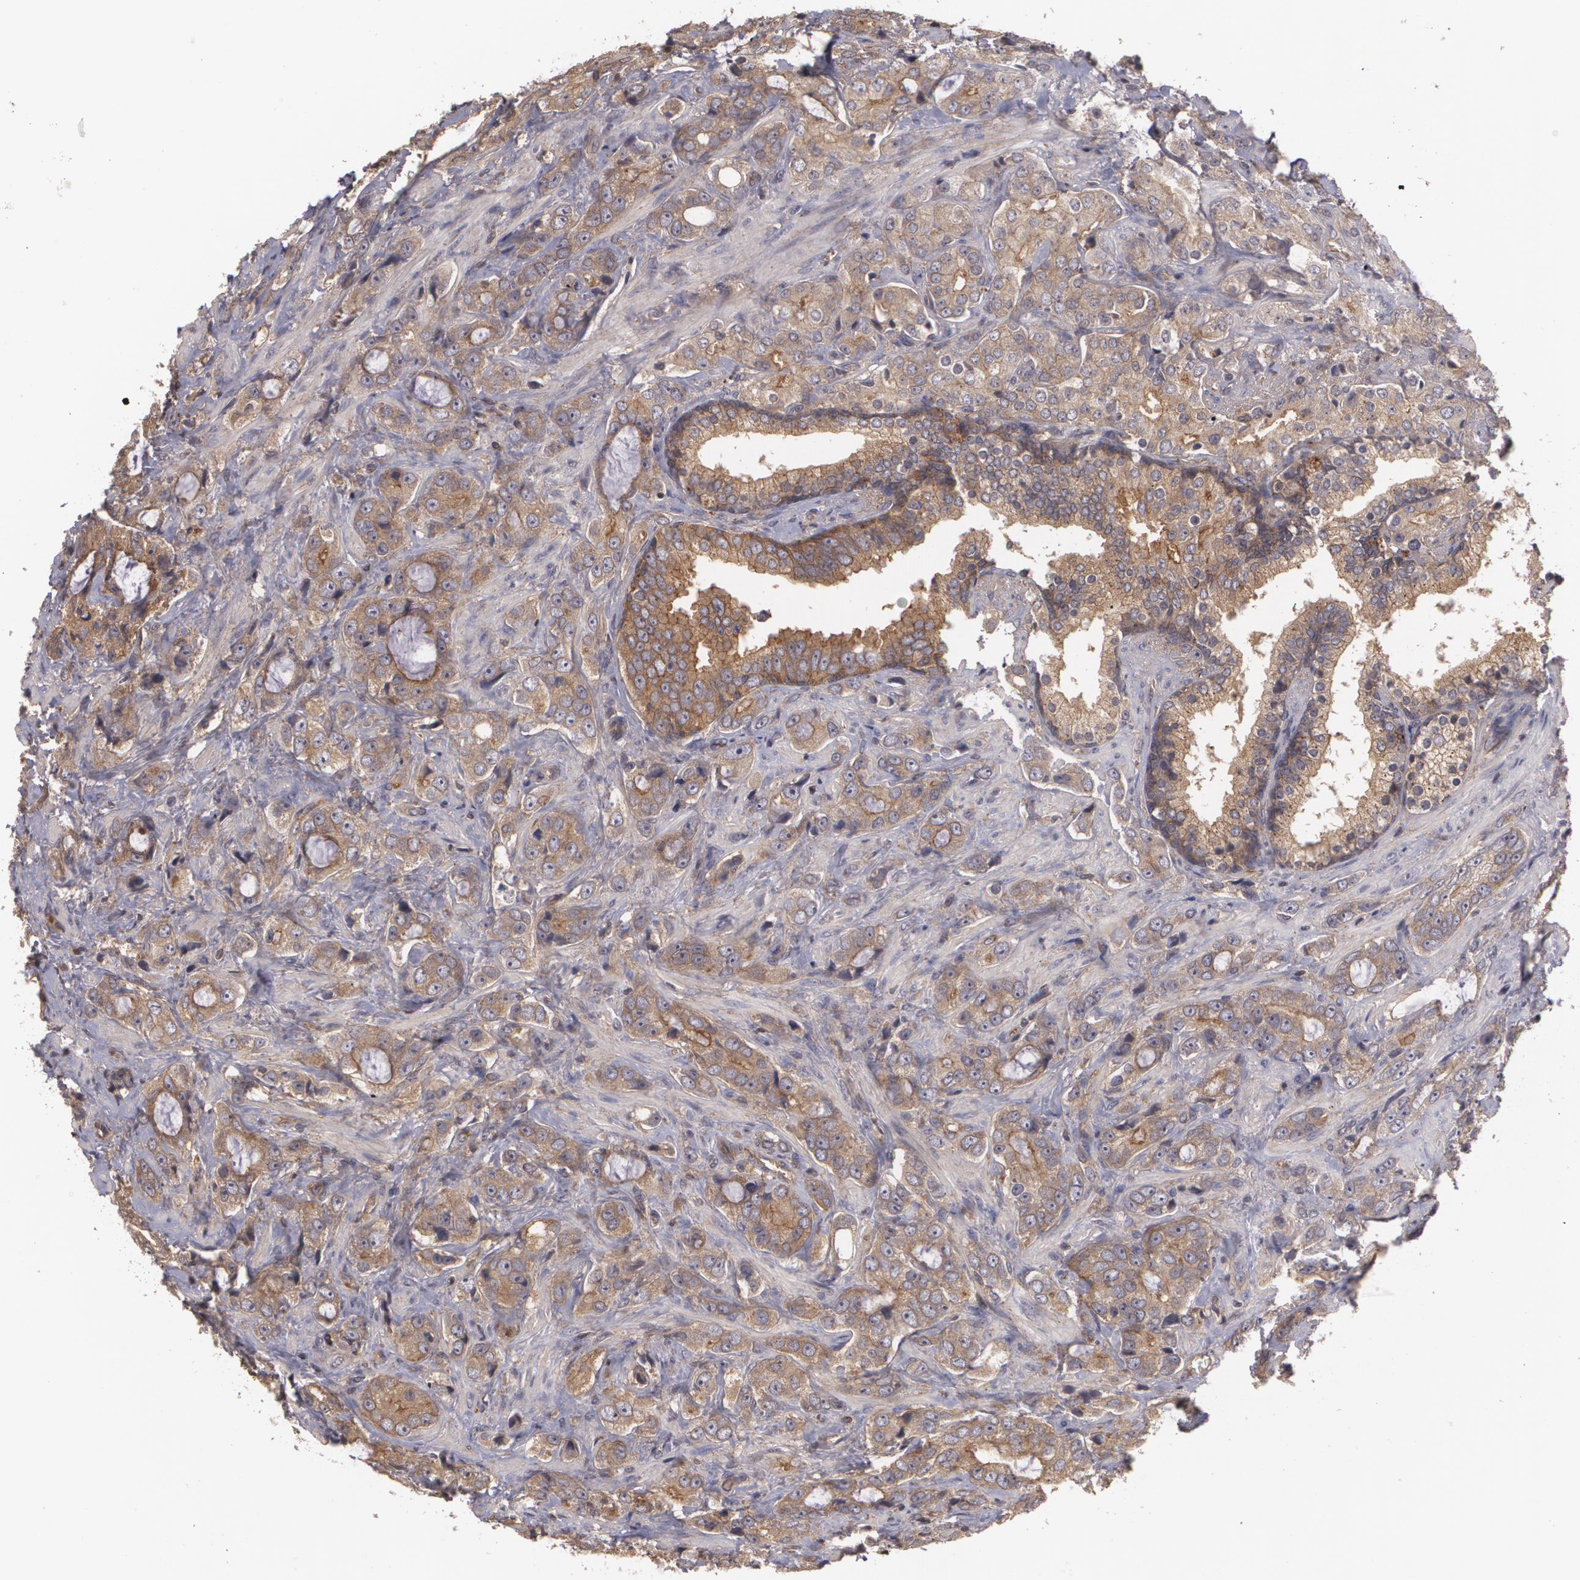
{"staining": {"intensity": "moderate", "quantity": ">75%", "location": "cytoplasmic/membranous"}, "tissue": "prostate cancer", "cell_type": "Tumor cells", "image_type": "cancer", "snomed": [{"axis": "morphology", "description": "Adenocarcinoma, Medium grade"}, {"axis": "topography", "description": "Prostate"}], "caption": "Human prostate adenocarcinoma (medium-grade) stained for a protein (brown) displays moderate cytoplasmic/membranous positive expression in about >75% of tumor cells.", "gene": "HRAS", "patient": {"sex": "male", "age": 70}}